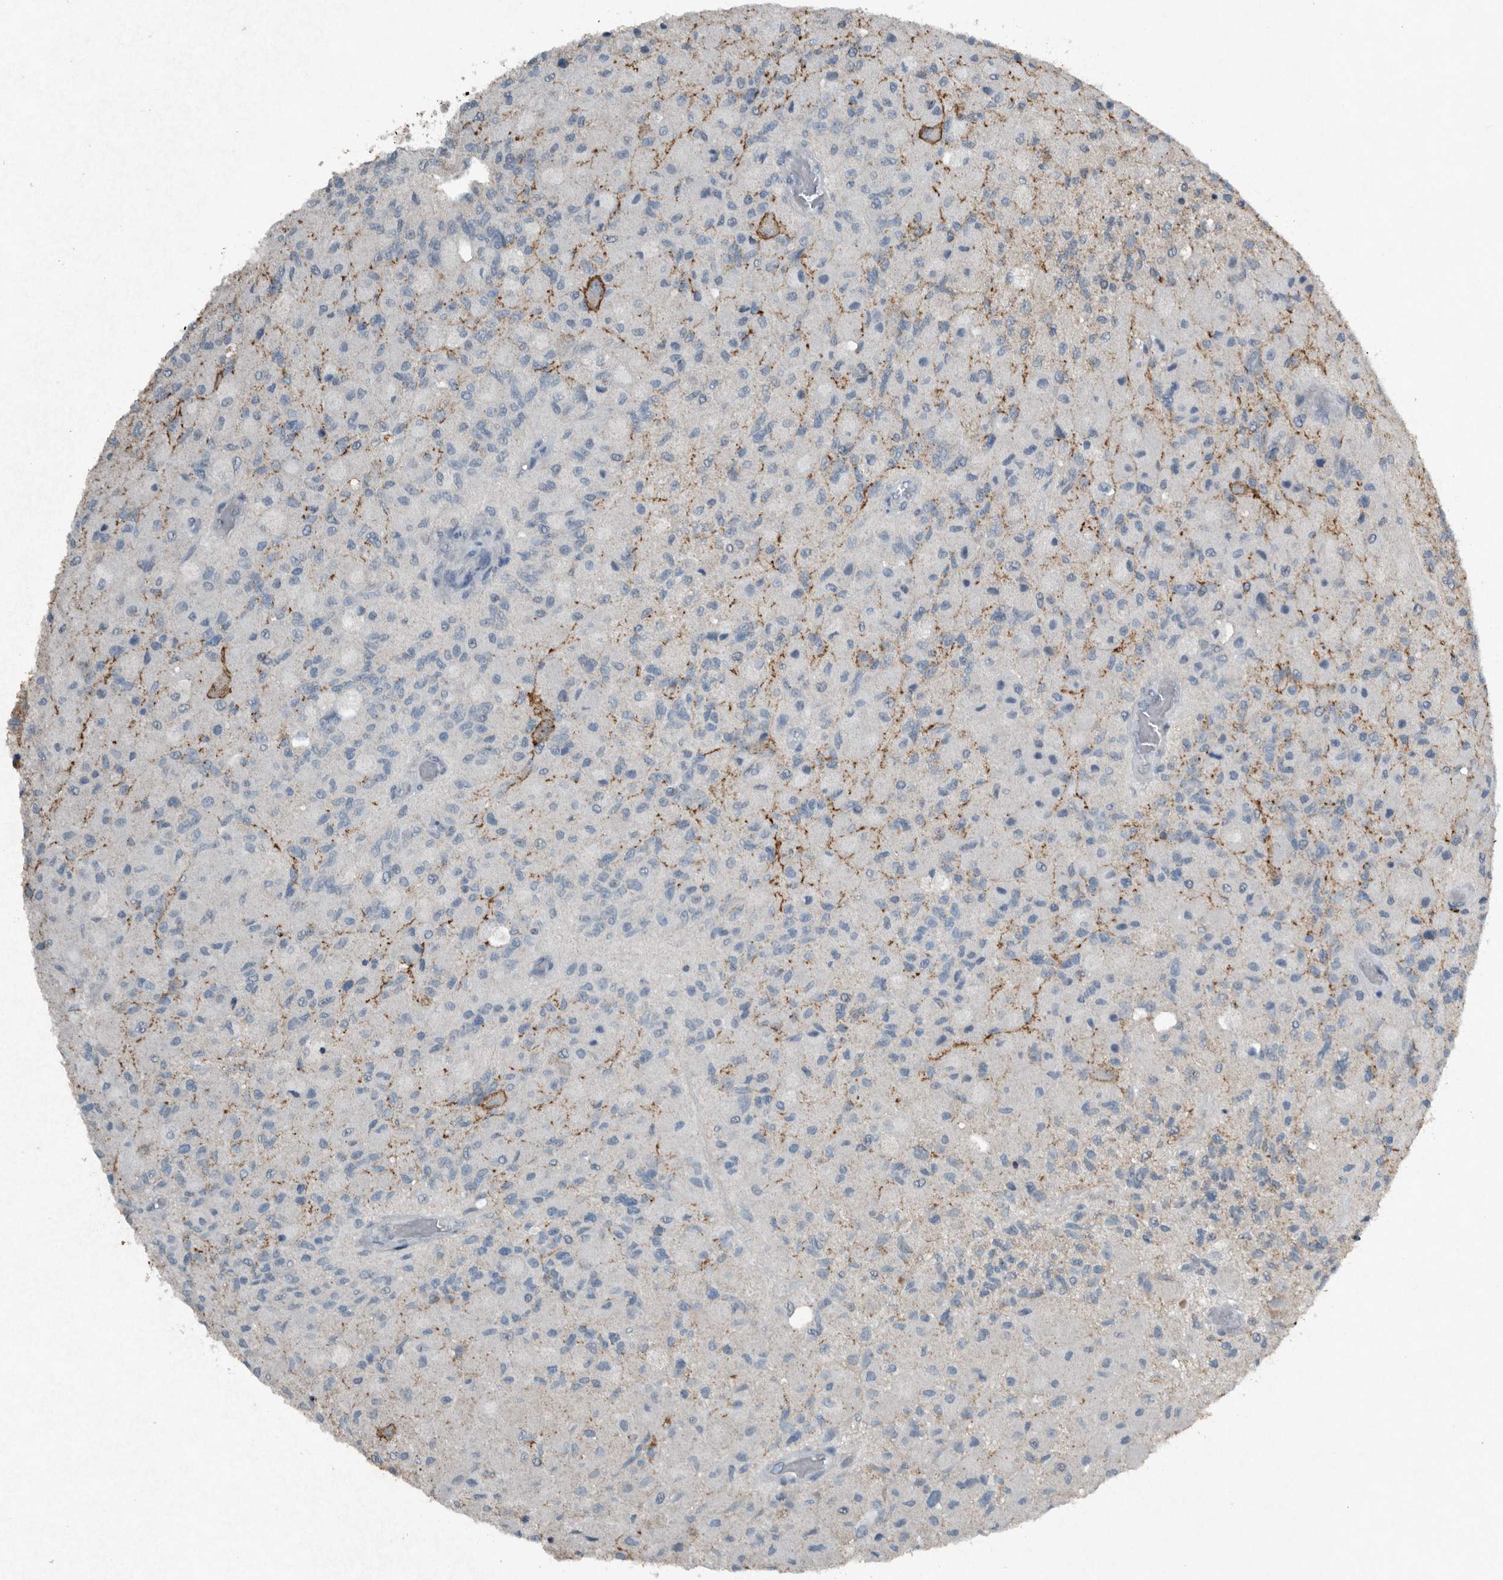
{"staining": {"intensity": "negative", "quantity": "none", "location": "none"}, "tissue": "glioma", "cell_type": "Tumor cells", "image_type": "cancer", "snomed": [{"axis": "morphology", "description": "Normal tissue, NOS"}, {"axis": "morphology", "description": "Glioma, malignant, High grade"}, {"axis": "topography", "description": "Cerebral cortex"}], "caption": "Tumor cells show no significant protein positivity in malignant high-grade glioma.", "gene": "IL20", "patient": {"sex": "male", "age": 77}}